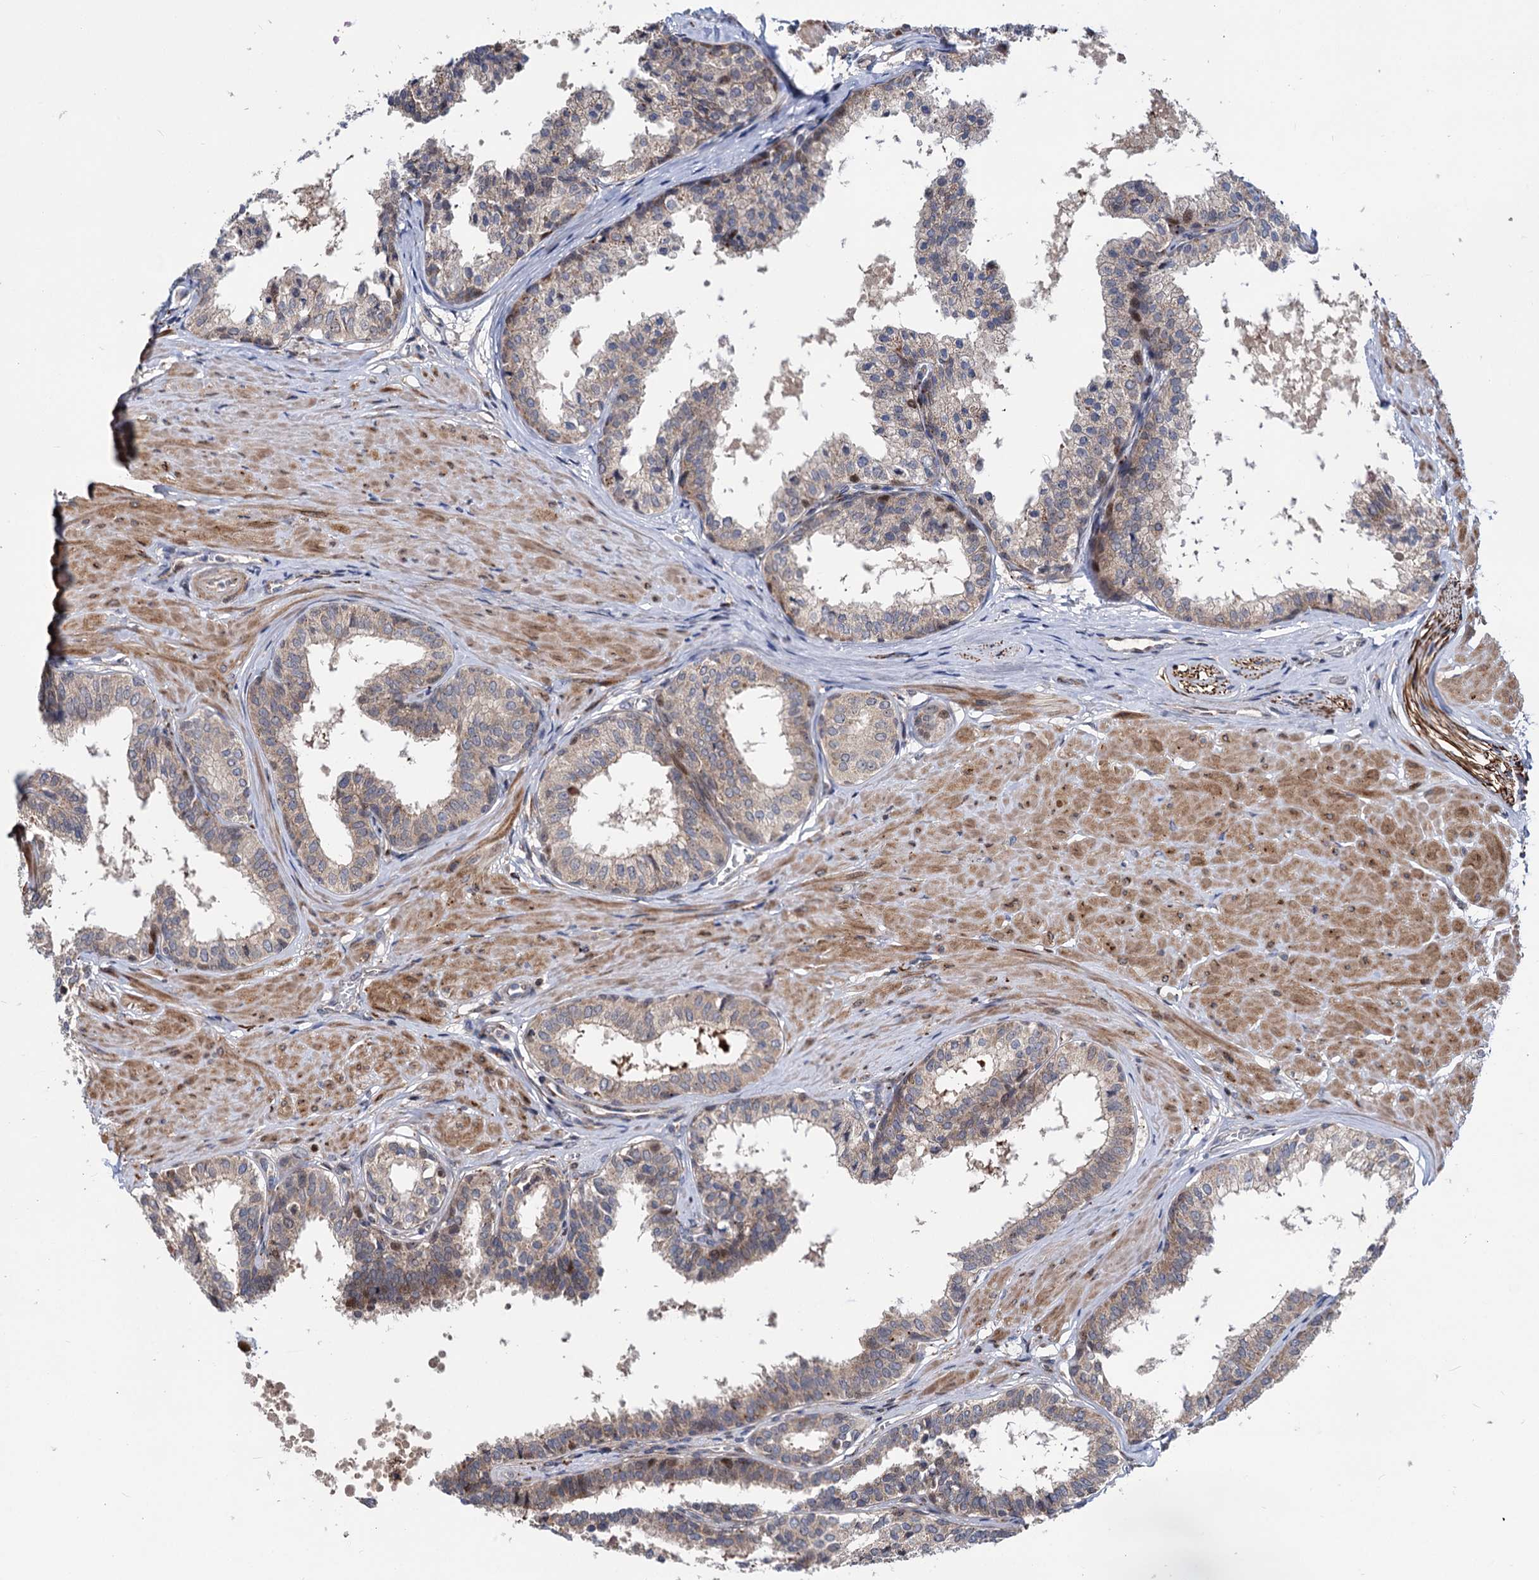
{"staining": {"intensity": "weak", "quantity": "25%-75%", "location": "cytoplasmic/membranous"}, "tissue": "prostate", "cell_type": "Glandular cells", "image_type": "normal", "snomed": [{"axis": "morphology", "description": "Normal tissue, NOS"}, {"axis": "topography", "description": "Prostate"}], "caption": "A low amount of weak cytoplasmic/membranous positivity is seen in approximately 25%-75% of glandular cells in unremarkable prostate. (Brightfield microscopy of DAB IHC at high magnification).", "gene": "UBR1", "patient": {"sex": "male", "age": 48}}